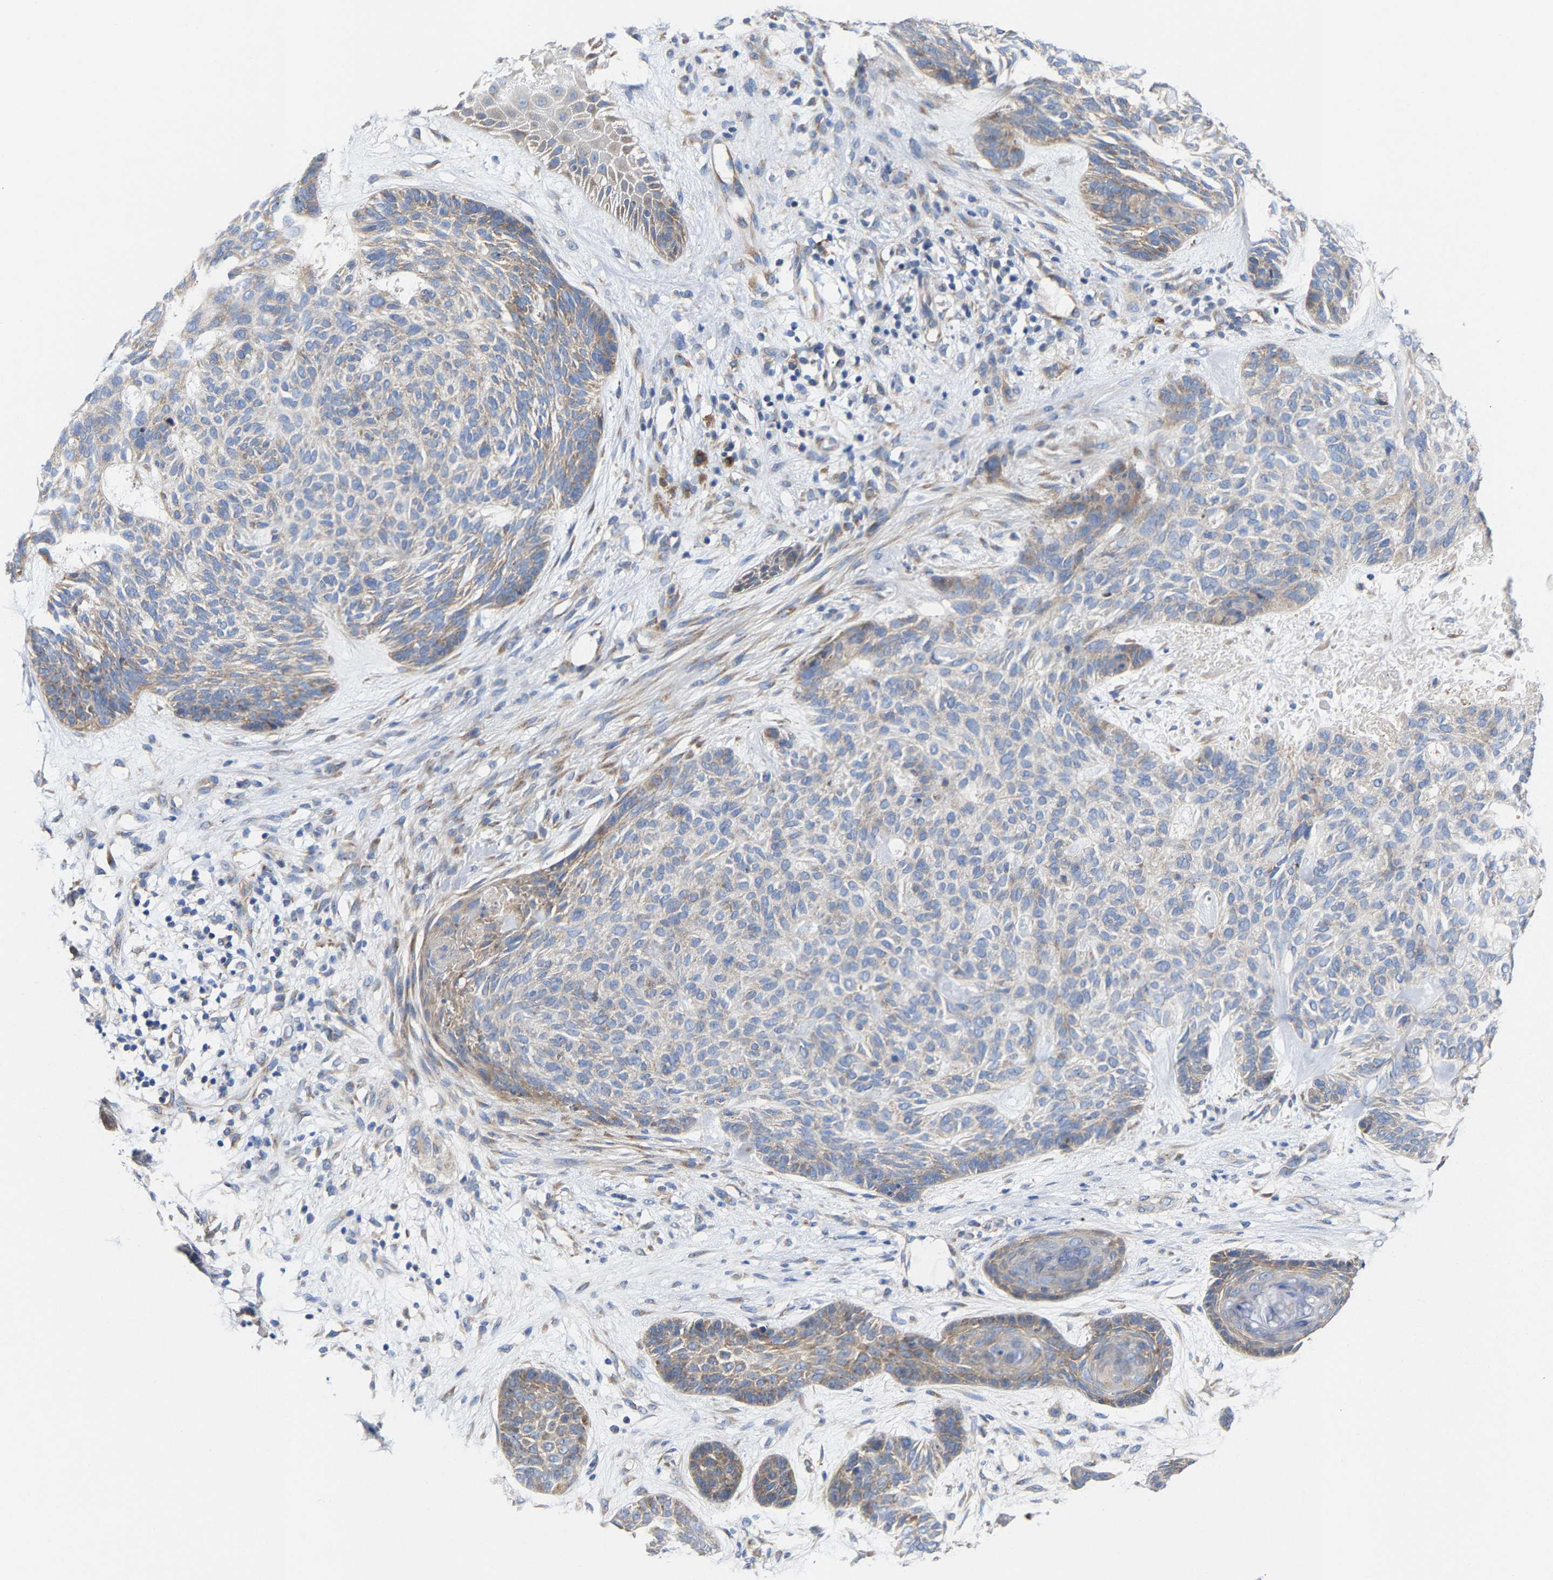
{"staining": {"intensity": "moderate", "quantity": "<25%", "location": "cytoplasmic/membranous"}, "tissue": "skin cancer", "cell_type": "Tumor cells", "image_type": "cancer", "snomed": [{"axis": "morphology", "description": "Basal cell carcinoma"}, {"axis": "topography", "description": "Skin"}], "caption": "Immunohistochemistry (IHC) staining of skin cancer, which displays low levels of moderate cytoplasmic/membranous expression in approximately <25% of tumor cells indicating moderate cytoplasmic/membranous protein positivity. The staining was performed using DAB (3,3'-diaminobenzidine) (brown) for protein detection and nuclei were counterstained in hematoxylin (blue).", "gene": "PPP1R15A", "patient": {"sex": "male", "age": 55}}